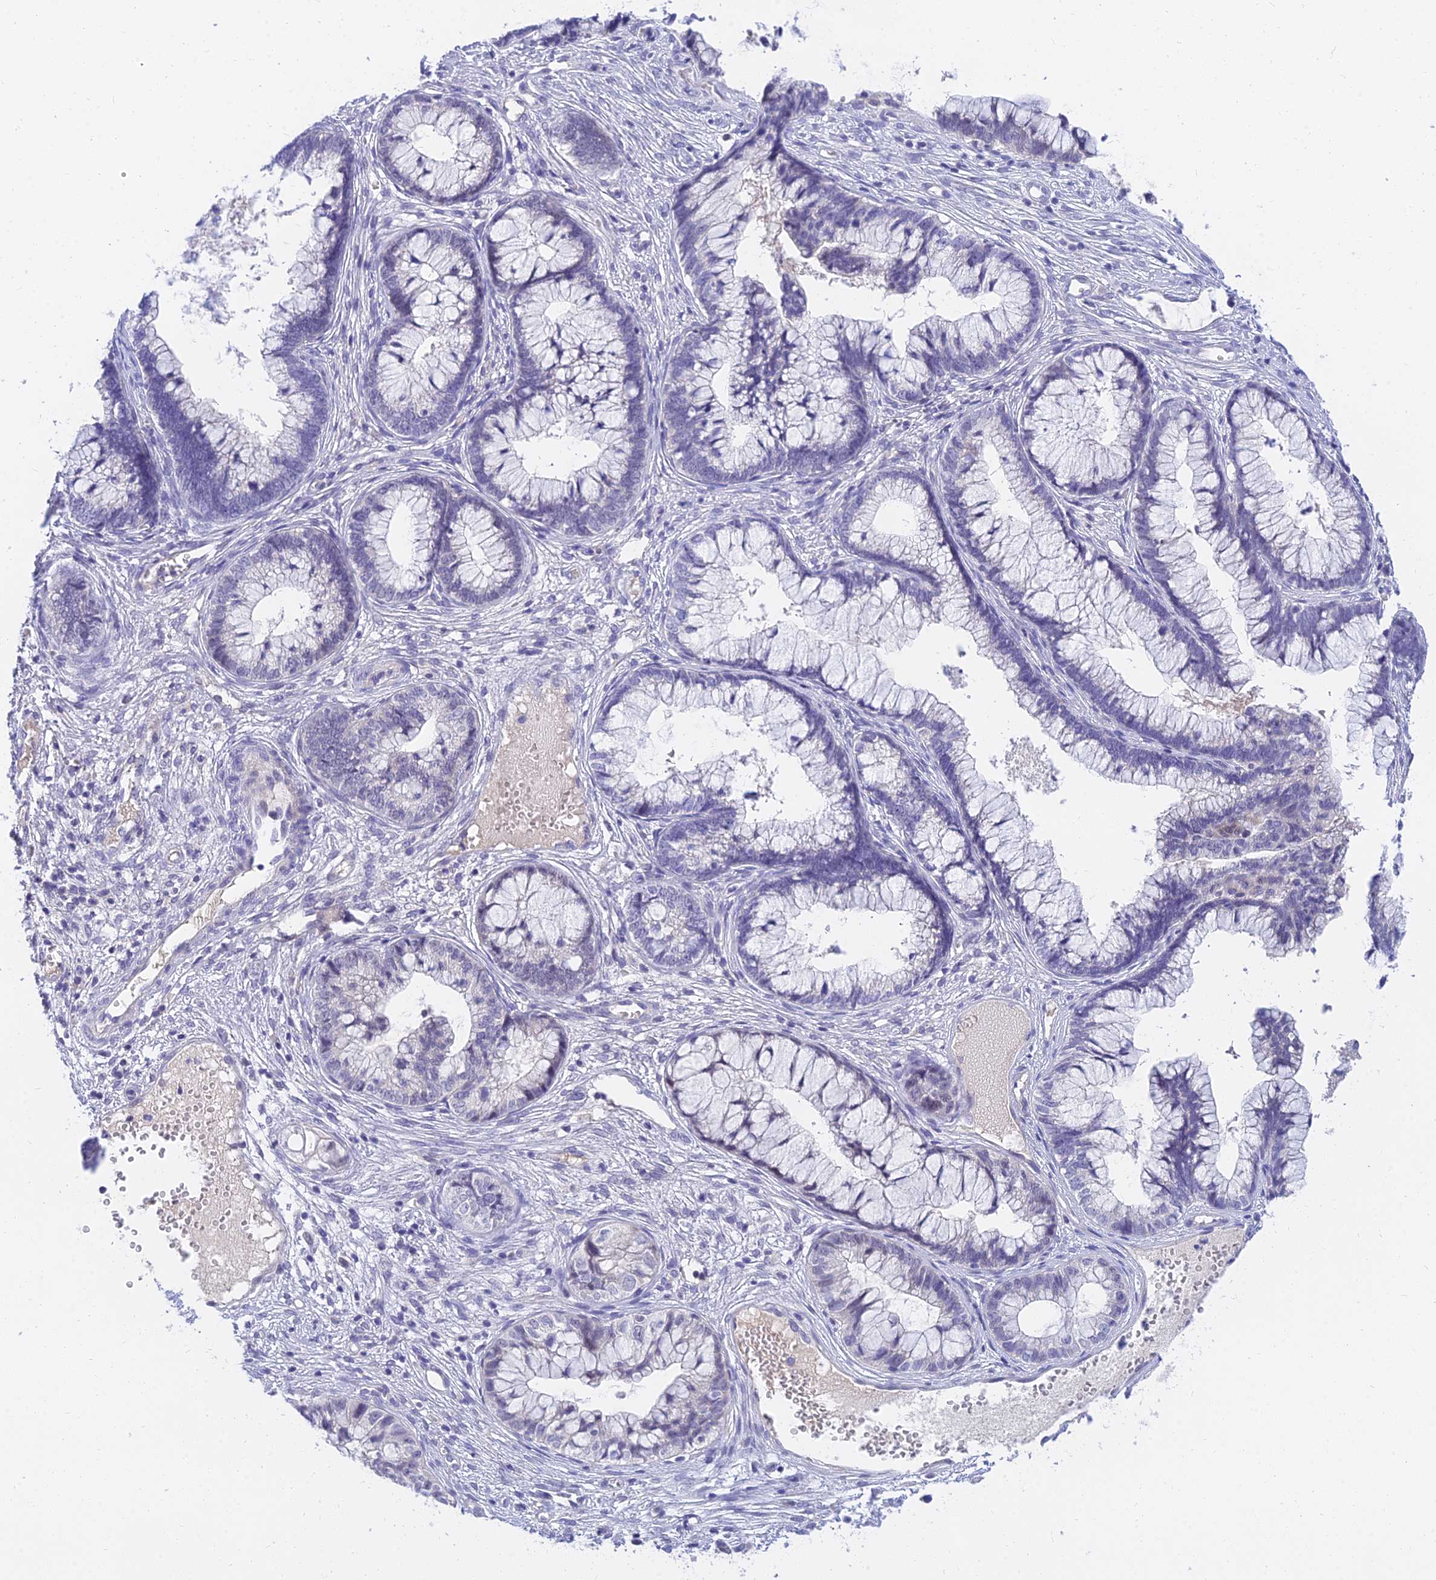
{"staining": {"intensity": "negative", "quantity": "none", "location": "none"}, "tissue": "cervical cancer", "cell_type": "Tumor cells", "image_type": "cancer", "snomed": [{"axis": "morphology", "description": "Adenocarcinoma, NOS"}, {"axis": "topography", "description": "Cervix"}], "caption": "DAB immunohistochemical staining of human cervical adenocarcinoma shows no significant staining in tumor cells.", "gene": "TMEM161B", "patient": {"sex": "female", "age": 44}}